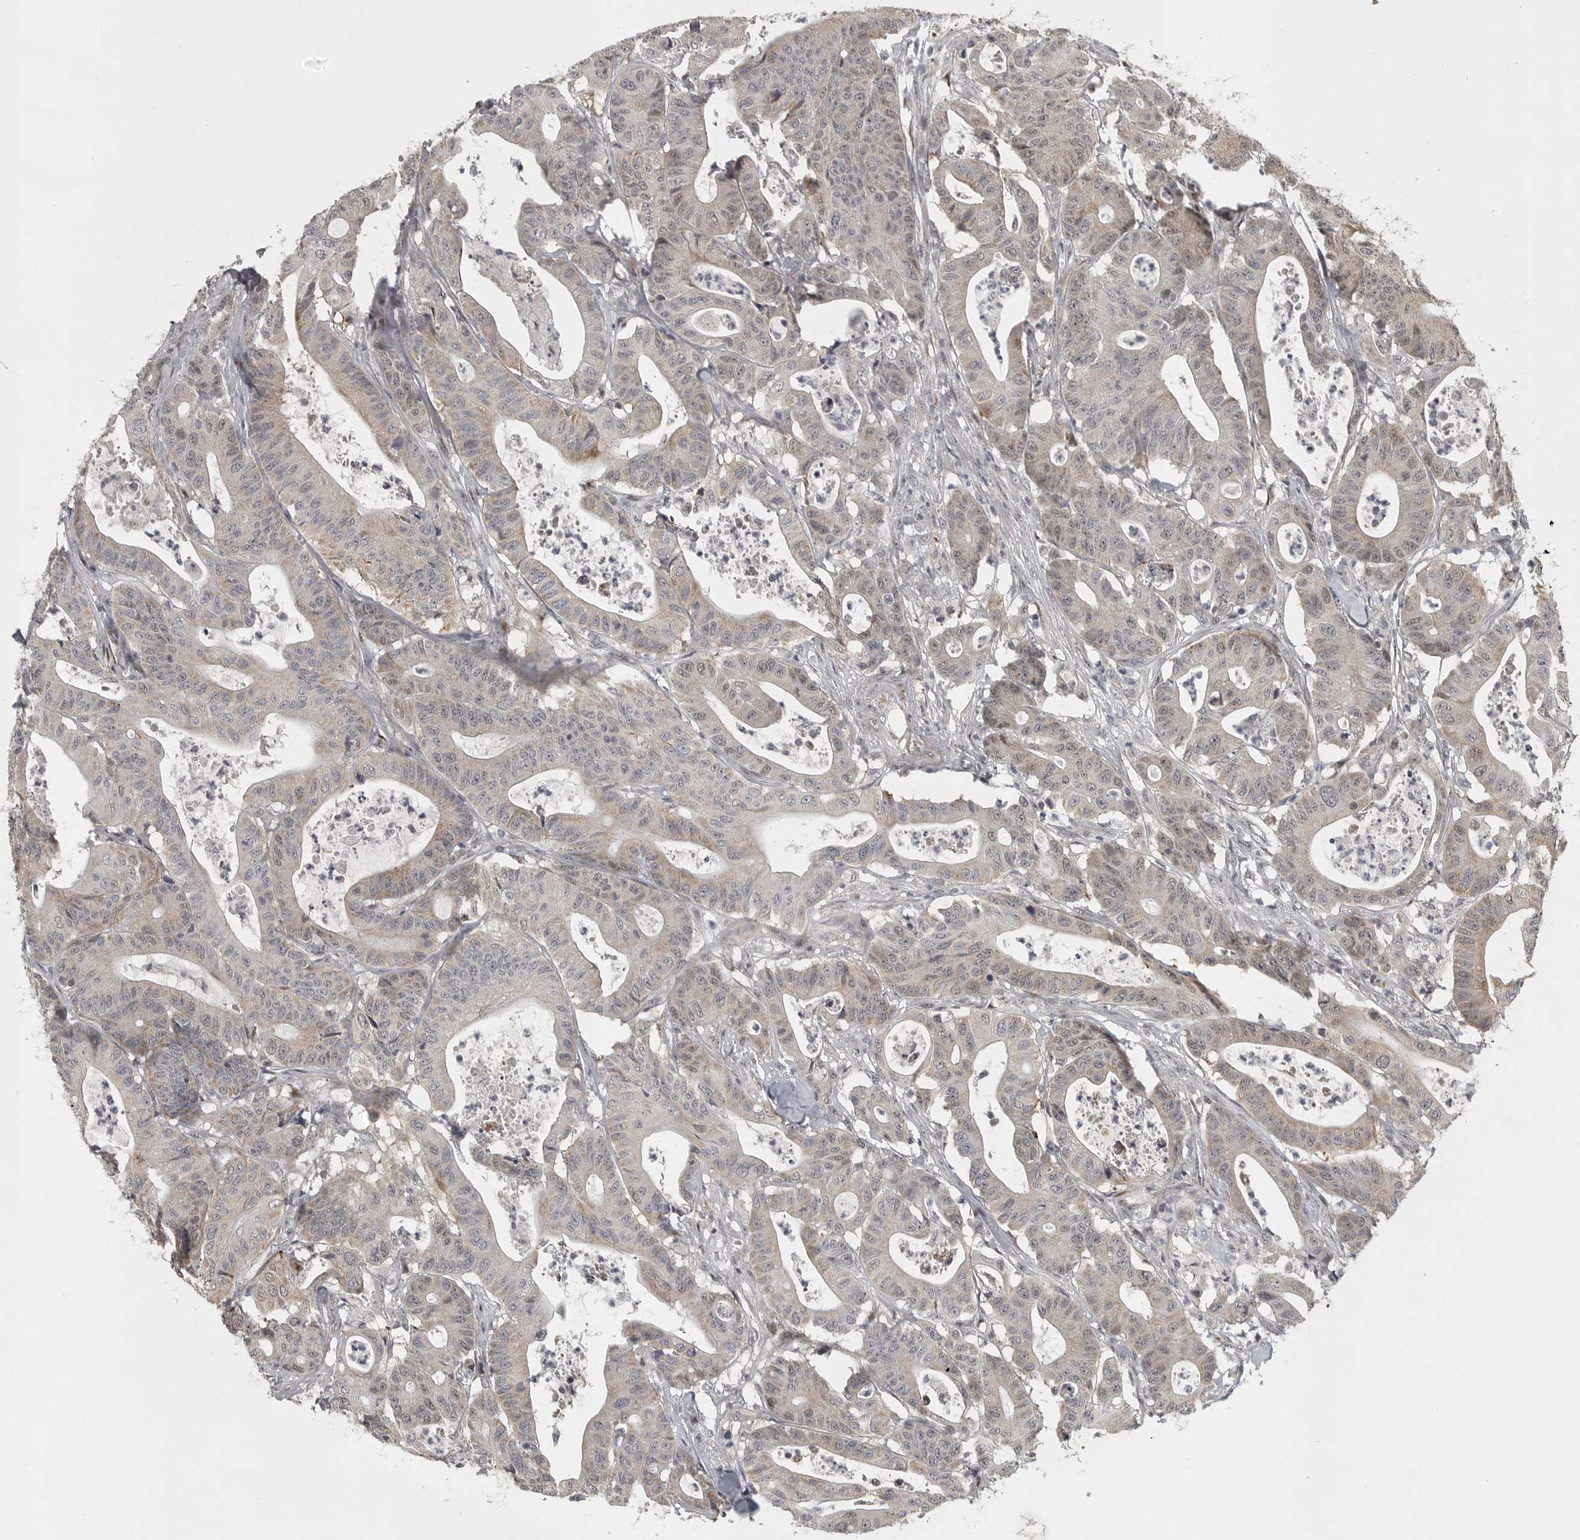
{"staining": {"intensity": "weak", "quantity": "<25%", "location": "cytoplasmic/membranous,nuclear"}, "tissue": "colorectal cancer", "cell_type": "Tumor cells", "image_type": "cancer", "snomed": [{"axis": "morphology", "description": "Adenocarcinoma, NOS"}, {"axis": "topography", "description": "Colon"}], "caption": "High power microscopy micrograph of an IHC image of colorectal cancer, revealing no significant staining in tumor cells.", "gene": "POLE2", "patient": {"sex": "female", "age": 84}}